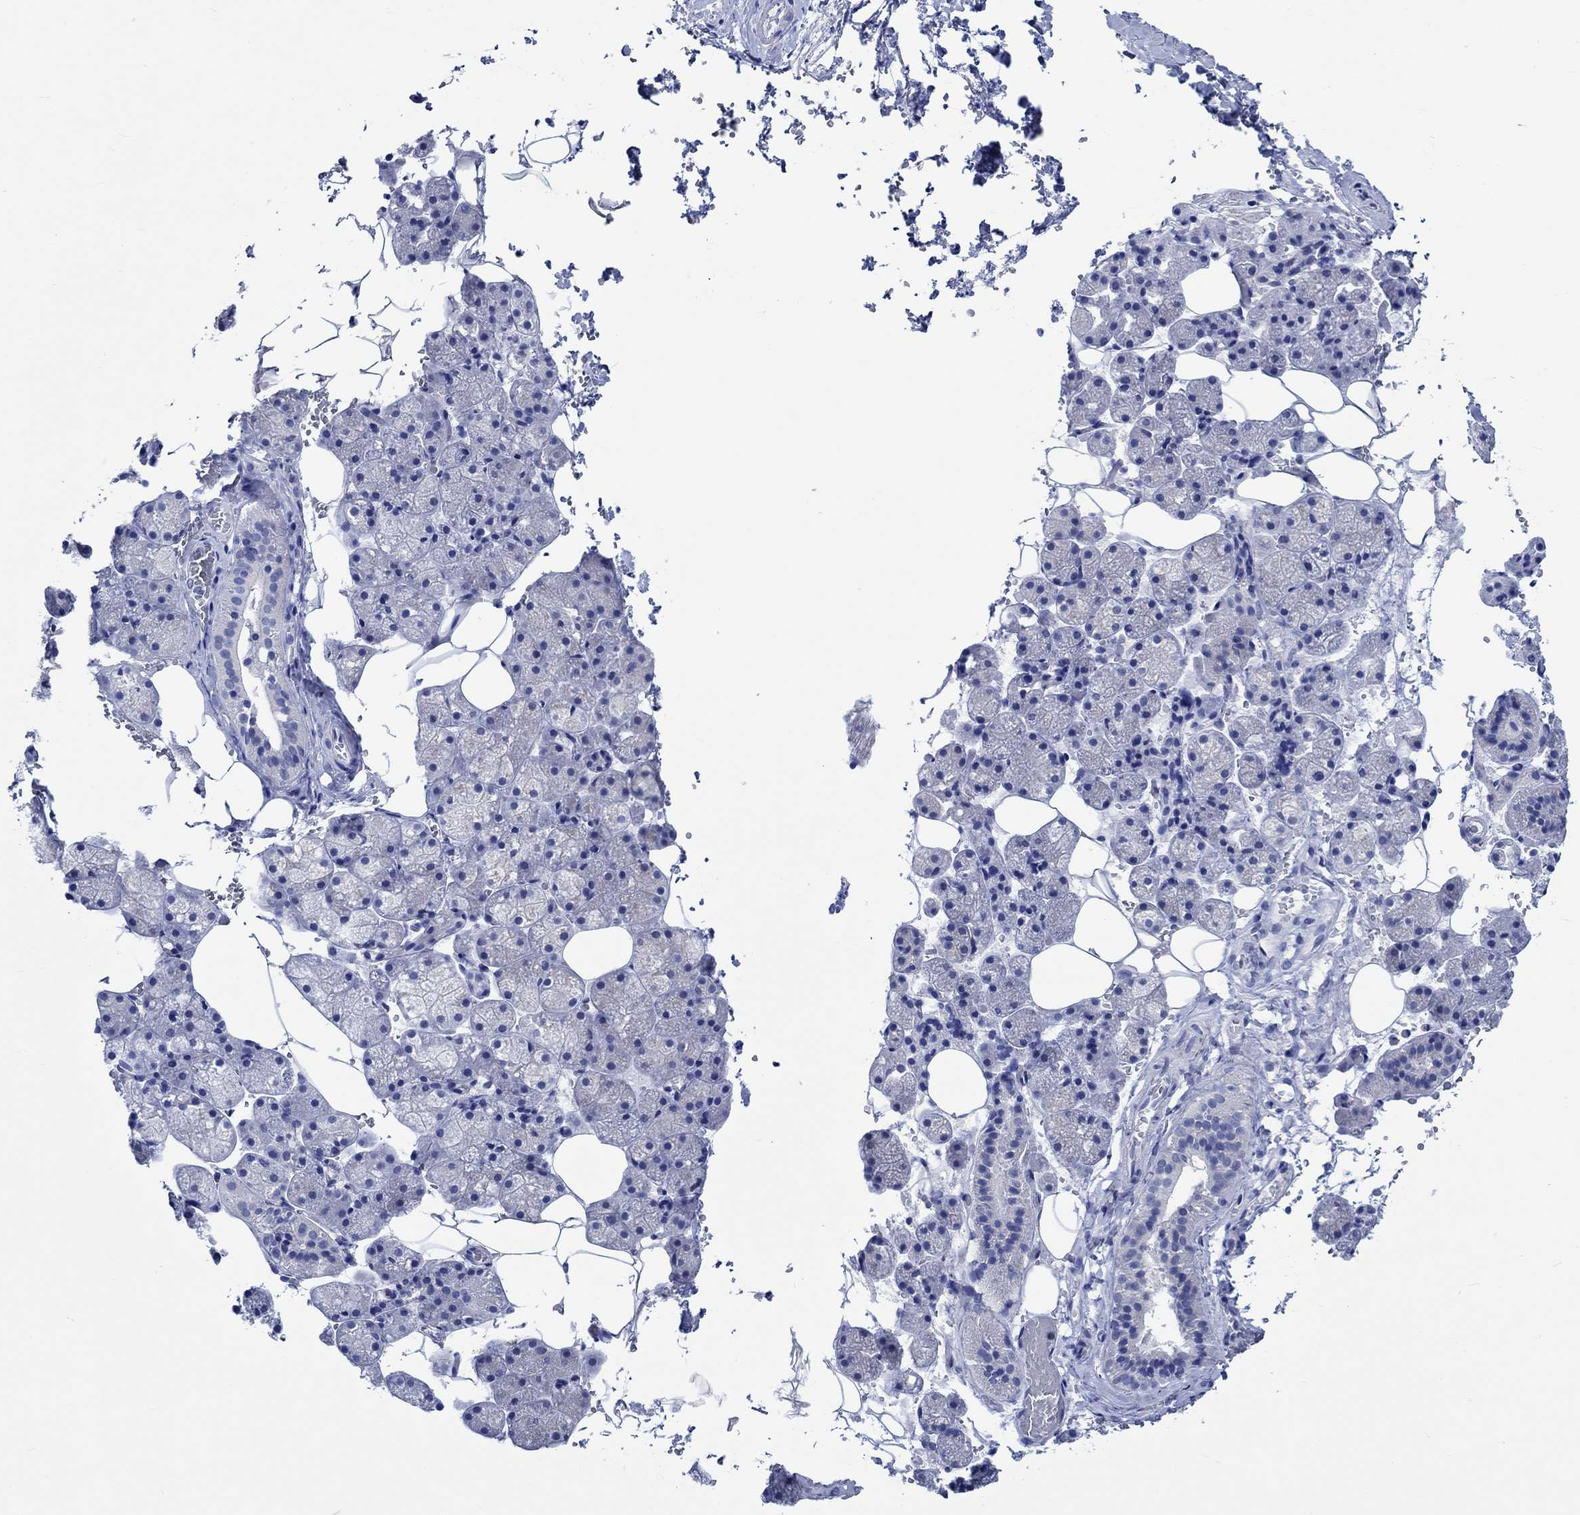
{"staining": {"intensity": "negative", "quantity": "none", "location": "none"}, "tissue": "salivary gland", "cell_type": "Glandular cells", "image_type": "normal", "snomed": [{"axis": "morphology", "description": "Normal tissue, NOS"}, {"axis": "topography", "description": "Salivary gland"}], "caption": "Immunohistochemistry (IHC) of normal human salivary gland reveals no expression in glandular cells. Brightfield microscopy of immunohistochemistry stained with DAB (brown) and hematoxylin (blue), captured at high magnification.", "gene": "PTPRN2", "patient": {"sex": "male", "age": 38}}